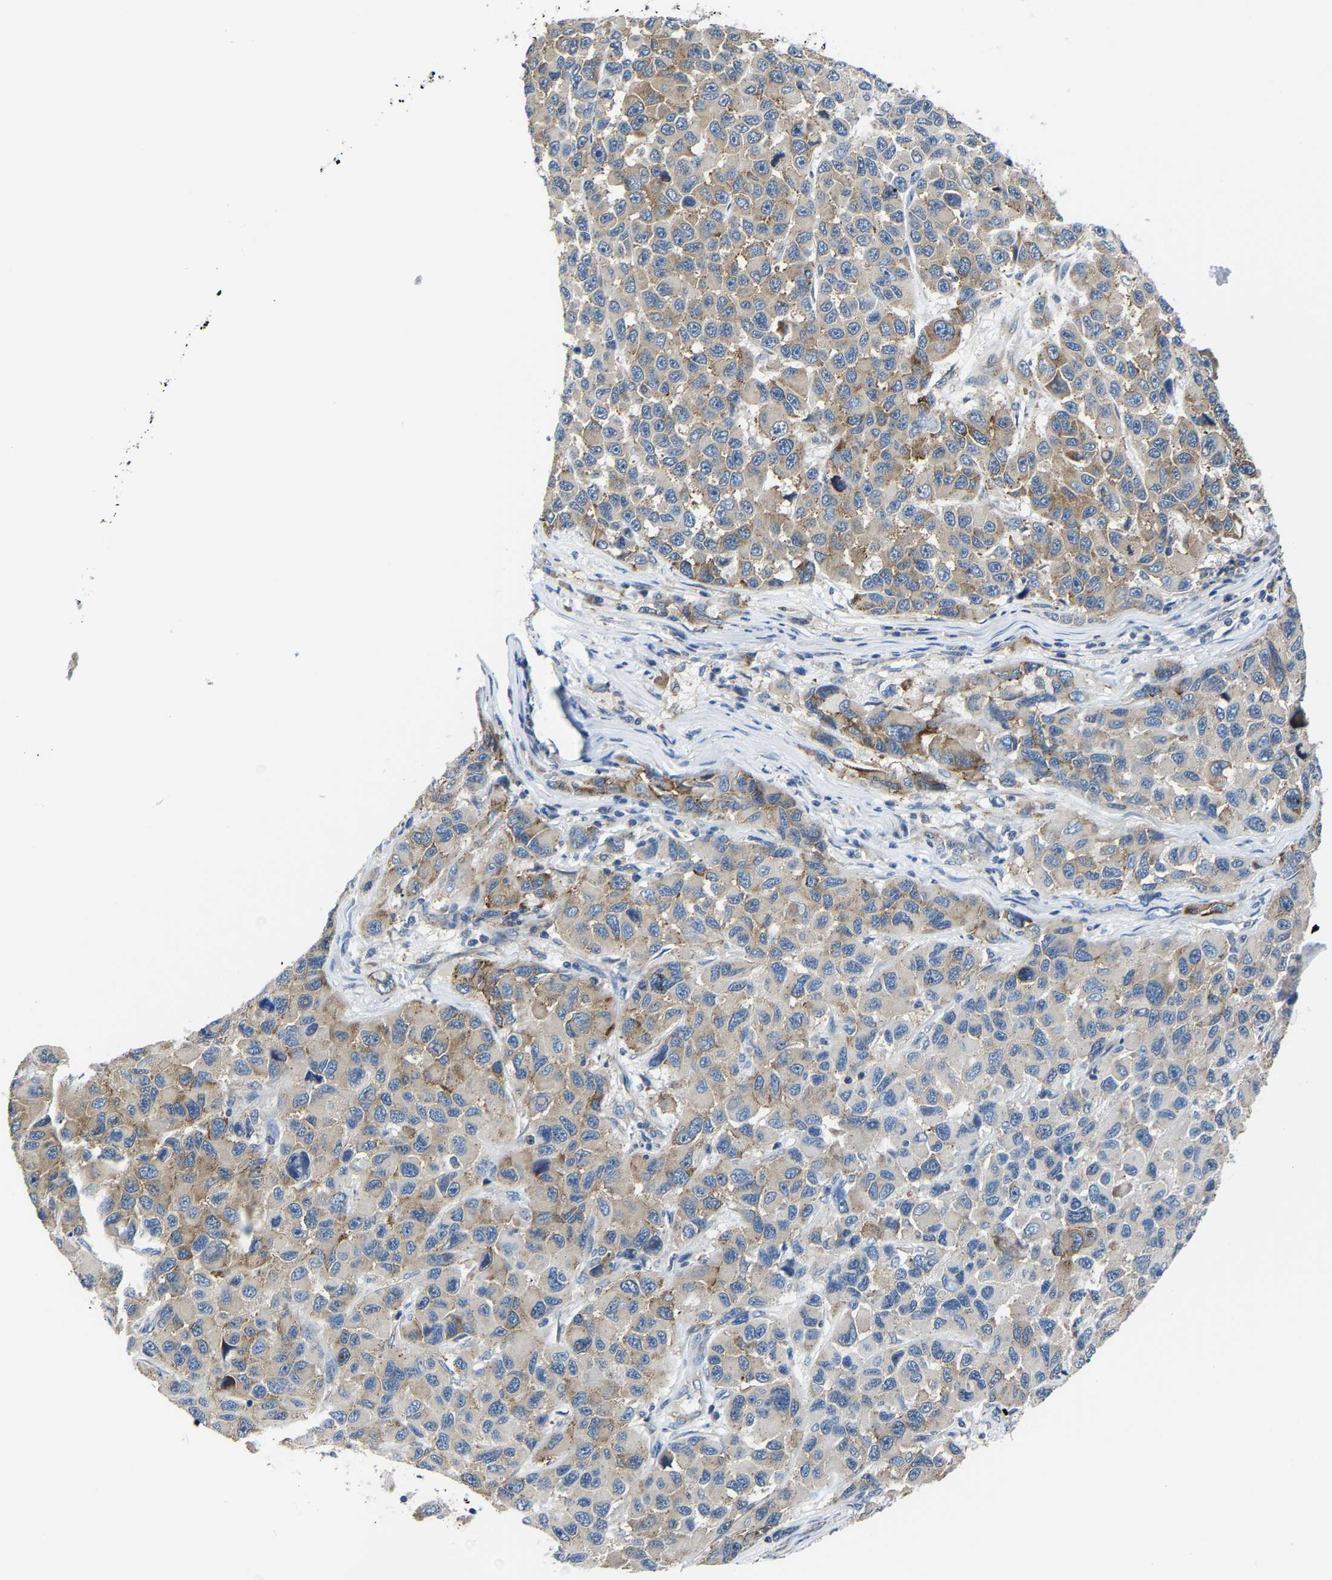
{"staining": {"intensity": "moderate", "quantity": "<25%", "location": "cytoplasmic/membranous"}, "tissue": "melanoma", "cell_type": "Tumor cells", "image_type": "cancer", "snomed": [{"axis": "morphology", "description": "Malignant melanoma, NOS"}, {"axis": "topography", "description": "Skin"}], "caption": "Malignant melanoma stained with DAB (3,3'-diaminobenzidine) immunohistochemistry (IHC) reveals low levels of moderate cytoplasmic/membranous positivity in about <25% of tumor cells. The staining was performed using DAB to visualize the protein expression in brown, while the nuclei were stained in blue with hematoxylin (Magnification: 20x).", "gene": "G3BP2", "patient": {"sex": "male", "age": 53}}